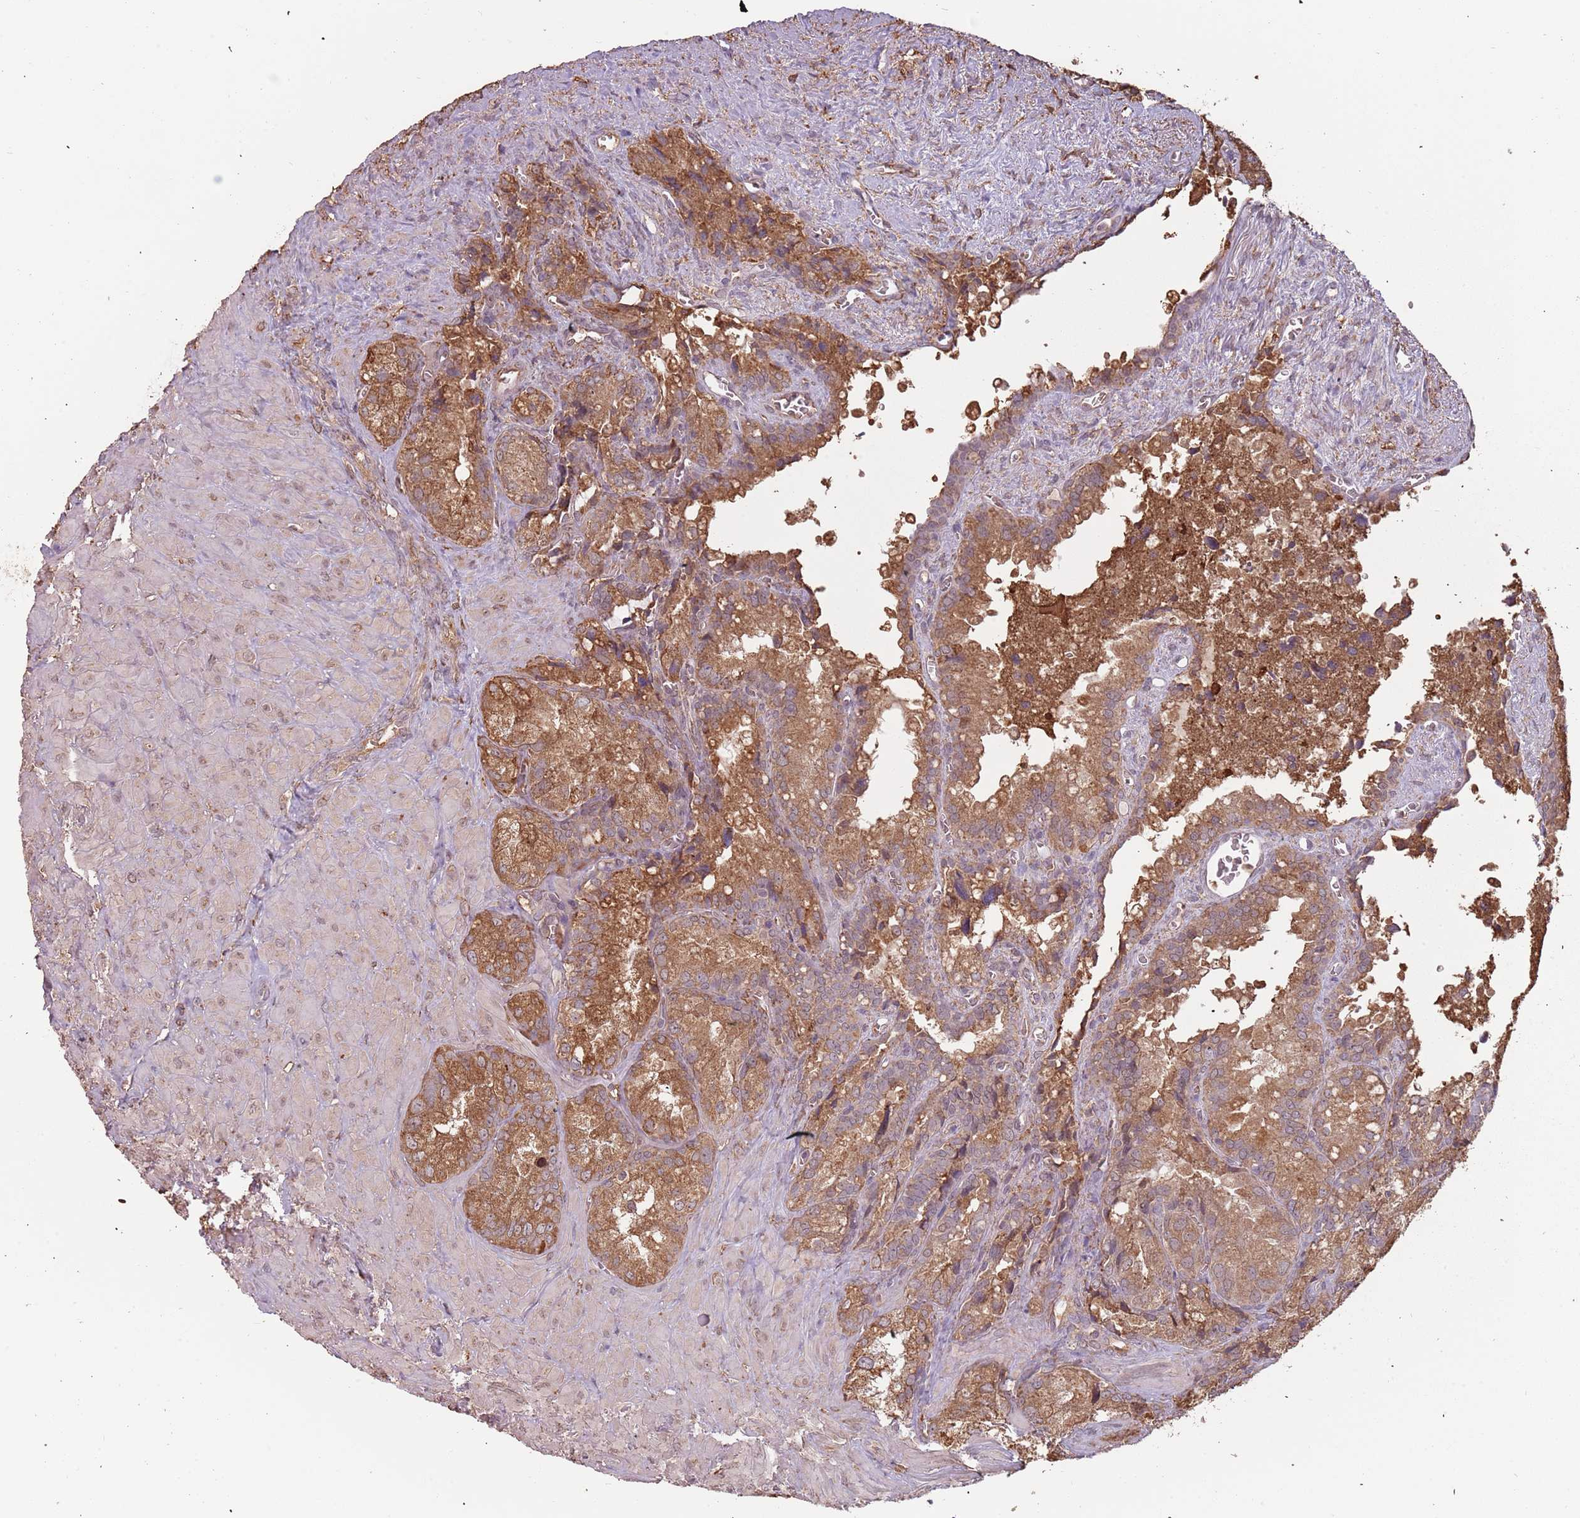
{"staining": {"intensity": "moderate", "quantity": ">75%", "location": "cytoplasmic/membranous"}, "tissue": "seminal vesicle", "cell_type": "Glandular cells", "image_type": "normal", "snomed": [{"axis": "morphology", "description": "Normal tissue, NOS"}, {"axis": "topography", "description": "Seminal veicle"}], "caption": "Immunohistochemistry histopathology image of normal seminal vesicle: human seminal vesicle stained using IHC reveals medium levels of moderate protein expression localized specifically in the cytoplasmic/membranous of glandular cells, appearing as a cytoplasmic/membranous brown color.", "gene": "ATOSB", "patient": {"sex": "male", "age": 62}}